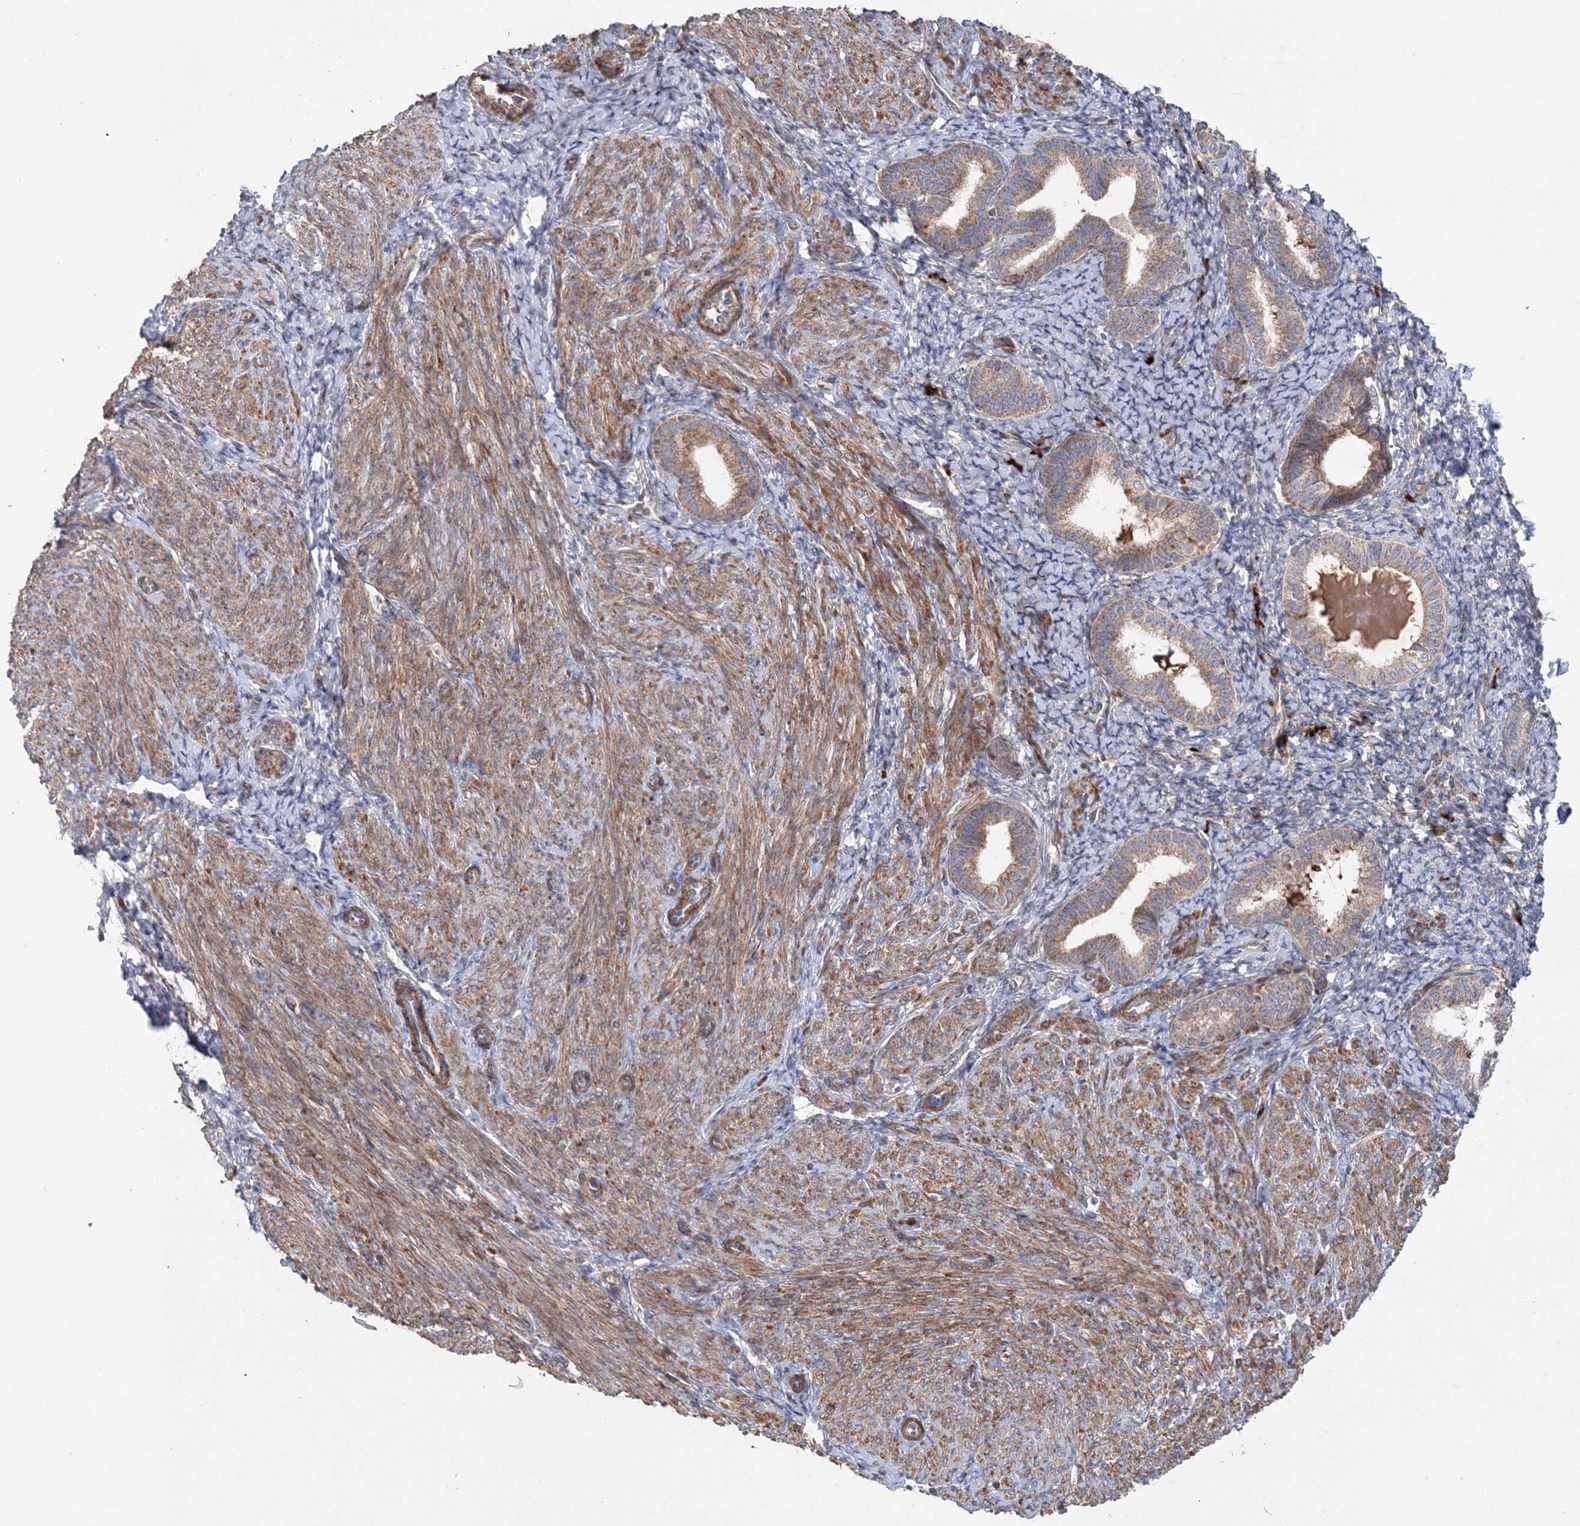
{"staining": {"intensity": "moderate", "quantity": "25%-75%", "location": "cytoplasmic/membranous"}, "tissue": "endometrium", "cell_type": "Cells in endometrial stroma", "image_type": "normal", "snomed": [{"axis": "morphology", "description": "Normal tissue, NOS"}, {"axis": "topography", "description": "Endometrium"}], "caption": "Protein staining of normal endometrium shows moderate cytoplasmic/membranous positivity in about 25%-75% of cells in endometrial stroma. (DAB (3,3'-diaminobenzidine) IHC with brightfield microscopy, high magnification).", "gene": "NOA1", "patient": {"sex": "female", "age": 72}}